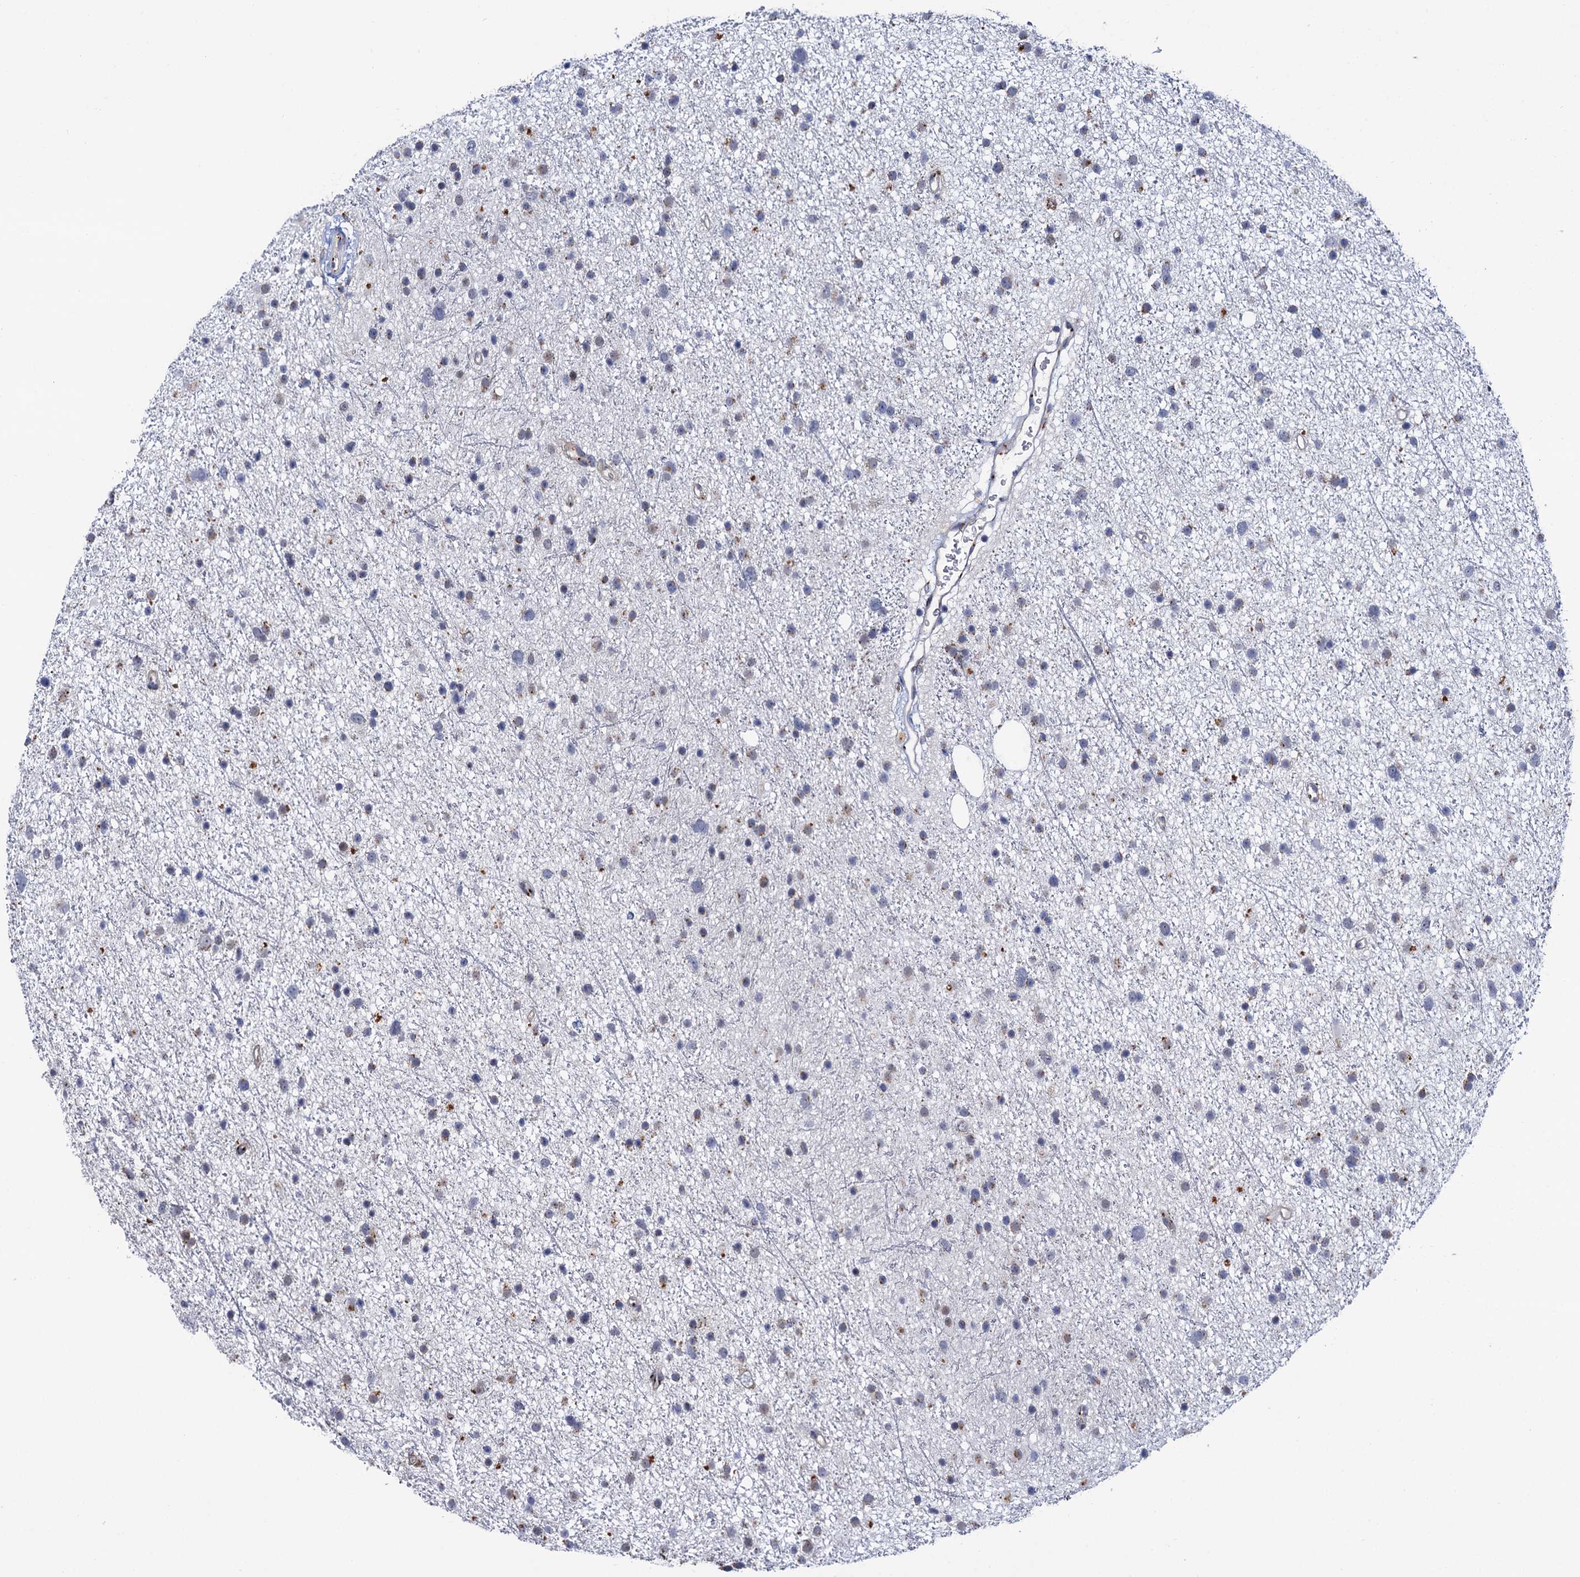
{"staining": {"intensity": "weak", "quantity": "<25%", "location": "cytoplasmic/membranous,nuclear"}, "tissue": "glioma", "cell_type": "Tumor cells", "image_type": "cancer", "snomed": [{"axis": "morphology", "description": "Glioma, malignant, Low grade"}, {"axis": "topography", "description": "Cerebral cortex"}], "caption": "DAB immunohistochemical staining of malignant glioma (low-grade) exhibits no significant expression in tumor cells.", "gene": "THAP2", "patient": {"sex": "female", "age": 39}}